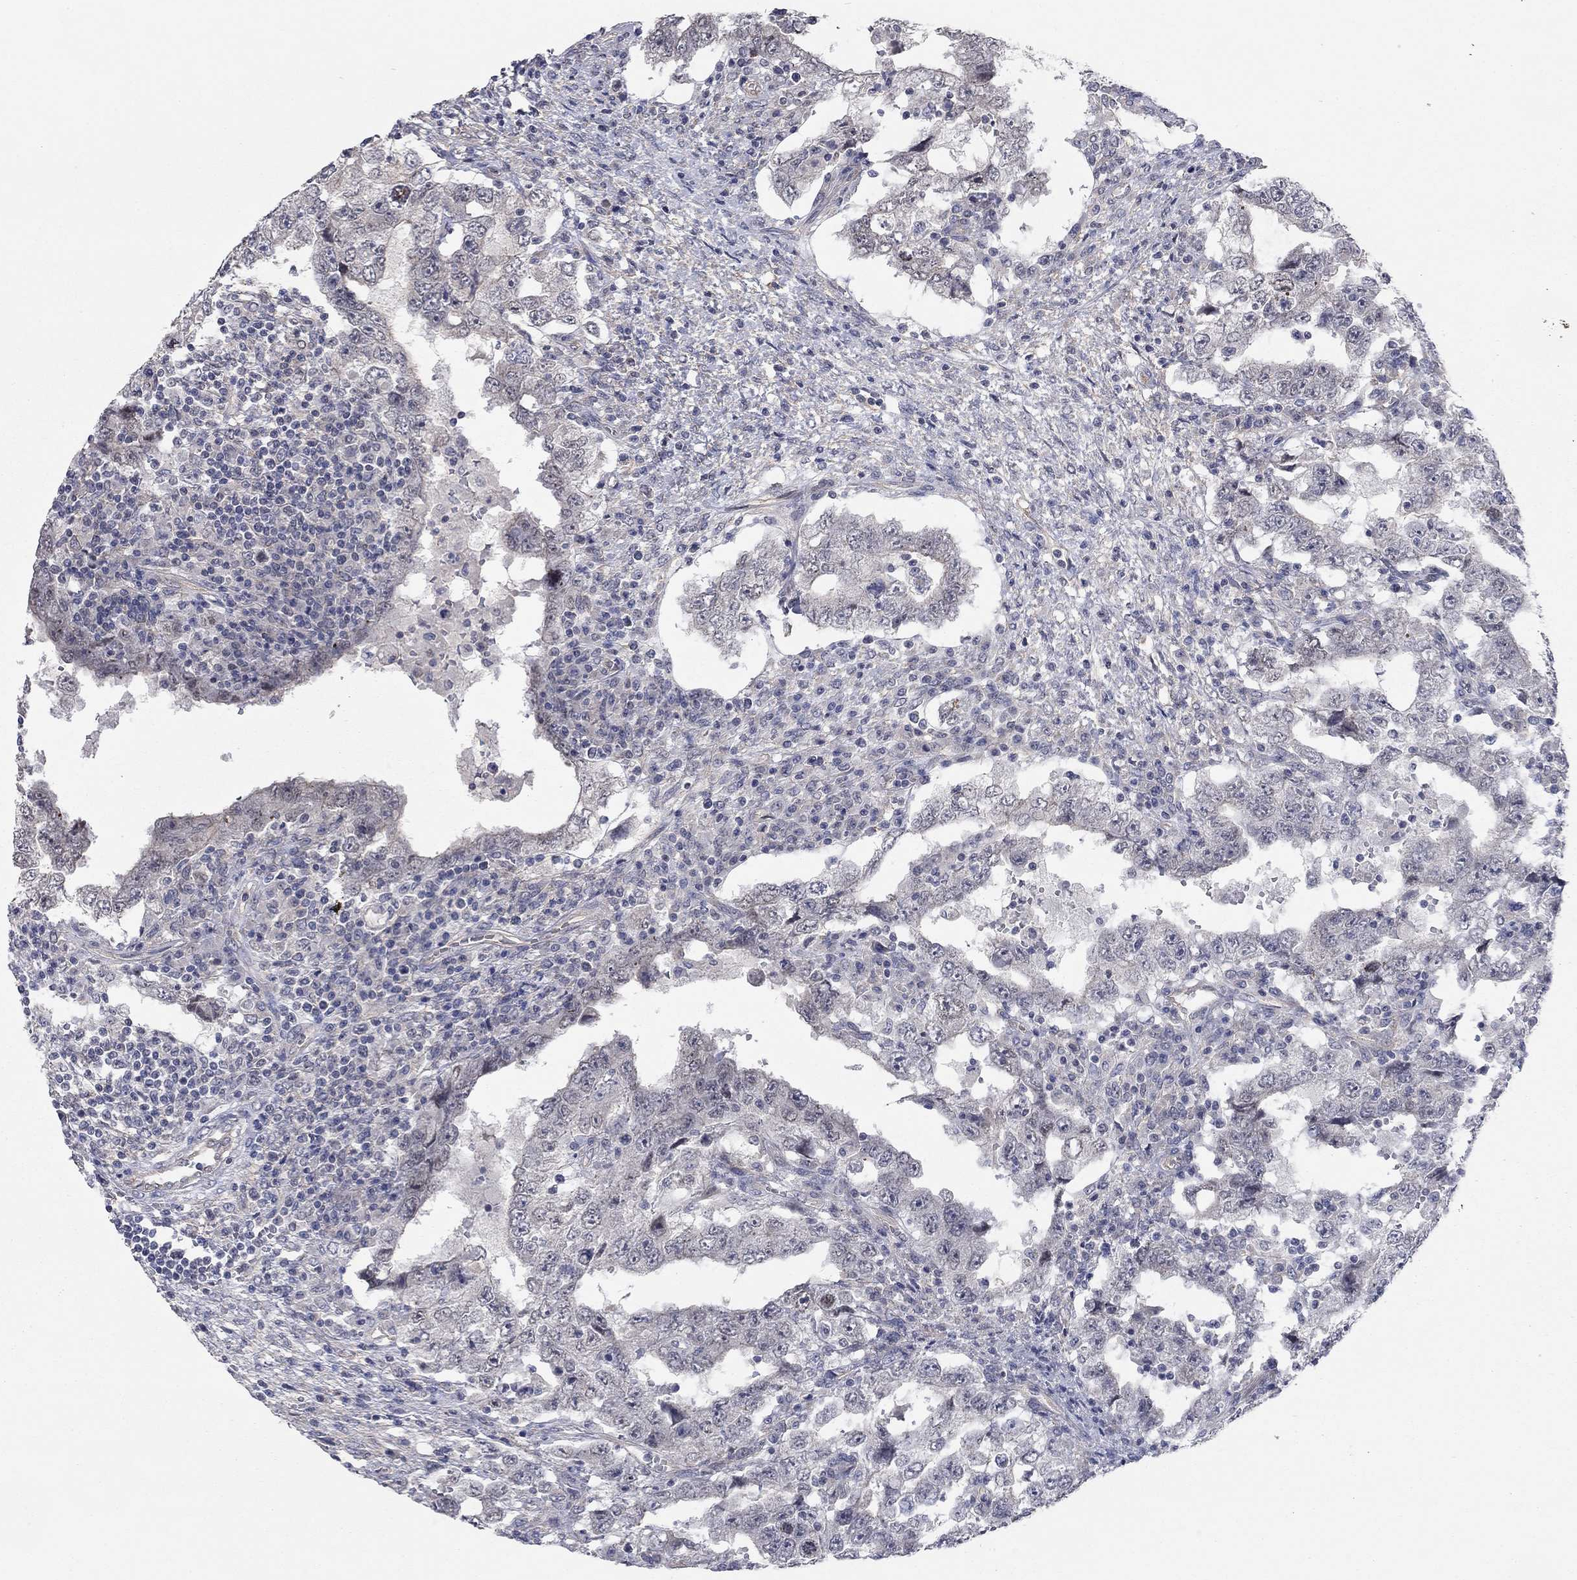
{"staining": {"intensity": "negative", "quantity": "none", "location": "none"}, "tissue": "testis cancer", "cell_type": "Tumor cells", "image_type": "cancer", "snomed": [{"axis": "morphology", "description": "Carcinoma, Embryonal, NOS"}, {"axis": "topography", "description": "Testis"}], "caption": "Tumor cells are negative for brown protein staining in testis cancer (embryonal carcinoma).", "gene": "WASF3", "patient": {"sex": "male", "age": 26}}